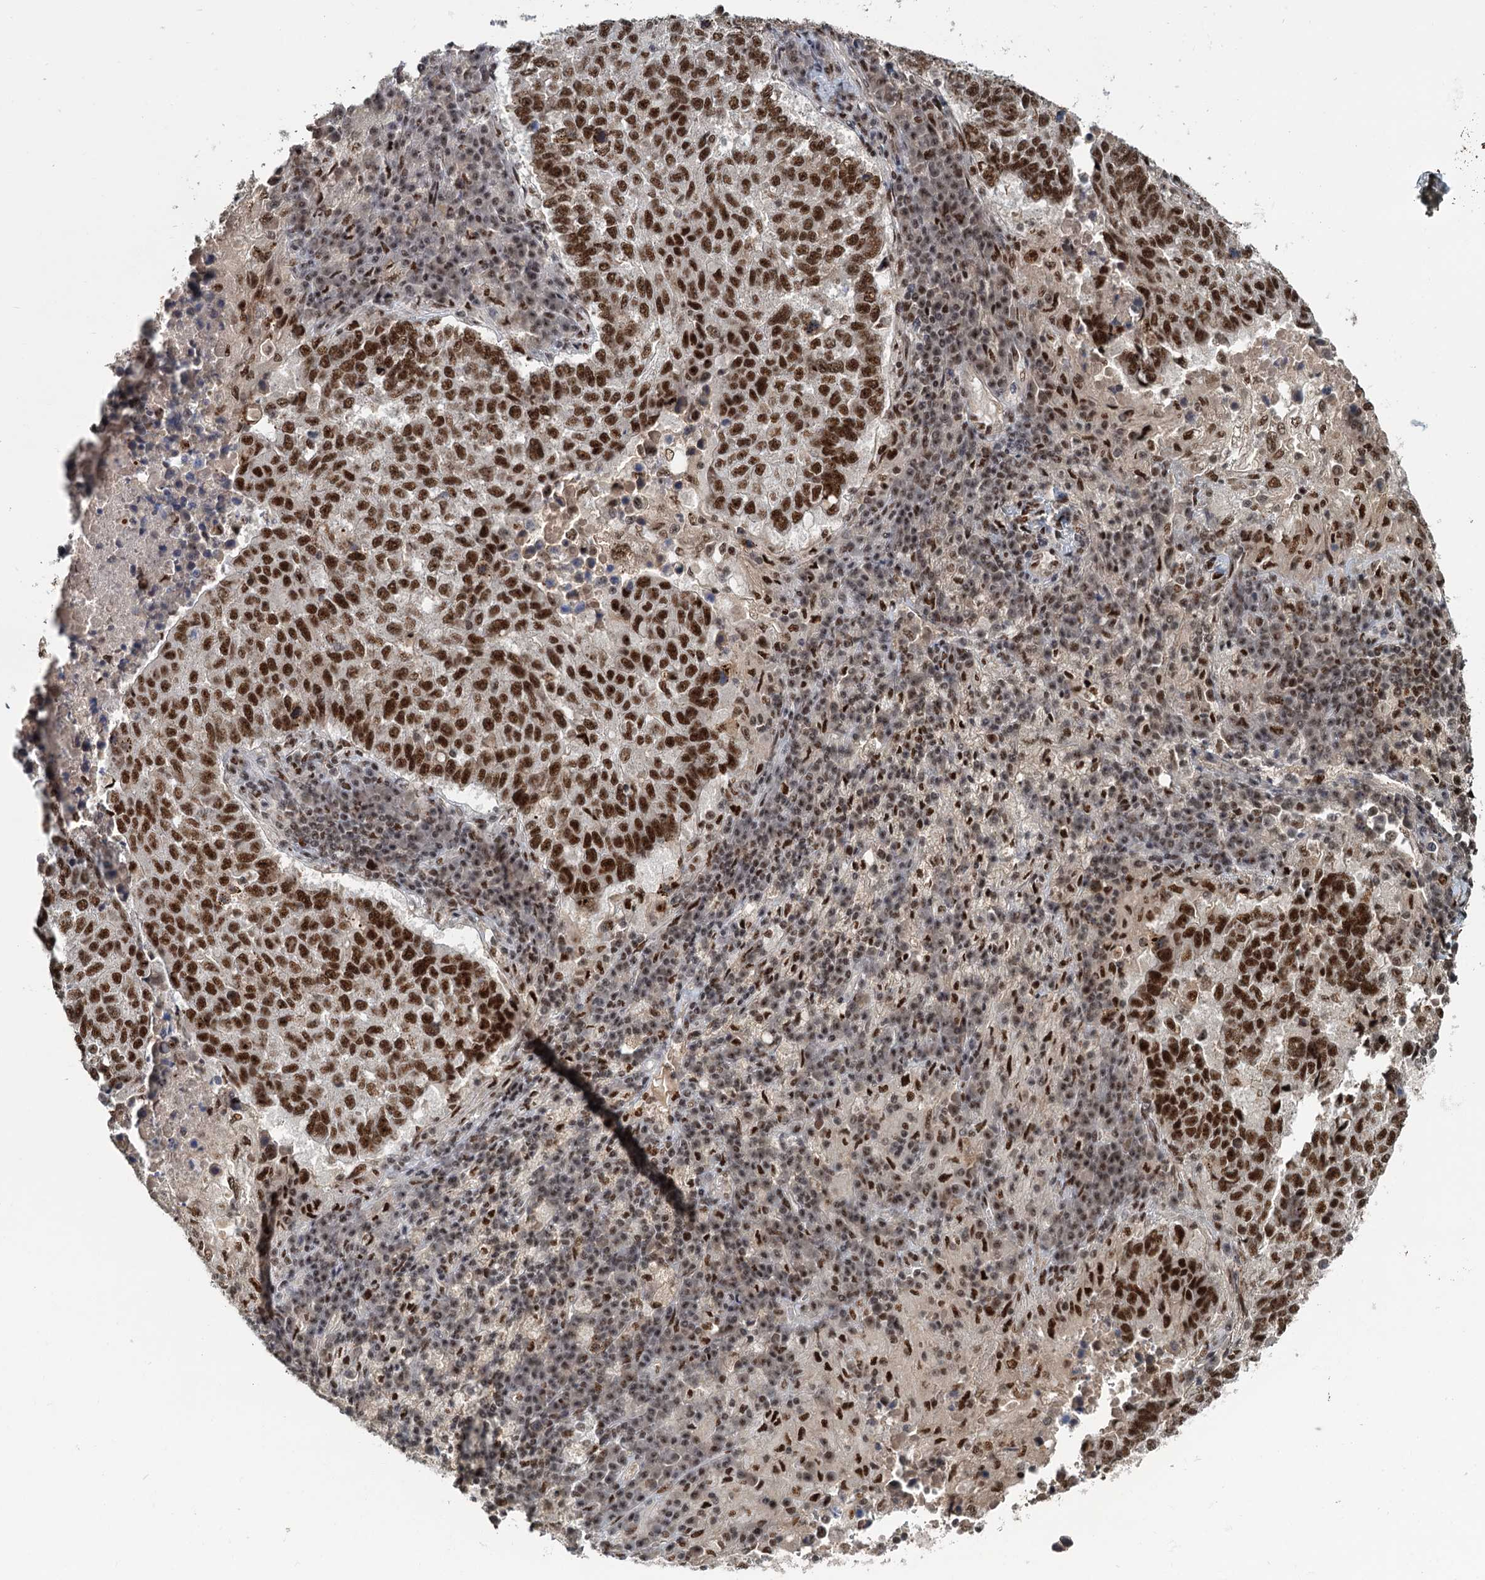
{"staining": {"intensity": "strong", "quantity": ">75%", "location": "nuclear"}, "tissue": "lung cancer", "cell_type": "Tumor cells", "image_type": "cancer", "snomed": [{"axis": "morphology", "description": "Squamous cell carcinoma, NOS"}, {"axis": "topography", "description": "Lung"}], "caption": "A brown stain highlights strong nuclear staining of a protein in human squamous cell carcinoma (lung) tumor cells. (DAB (3,3'-diaminobenzidine) IHC with brightfield microscopy, high magnification).", "gene": "WBP4", "patient": {"sex": "male", "age": 73}}